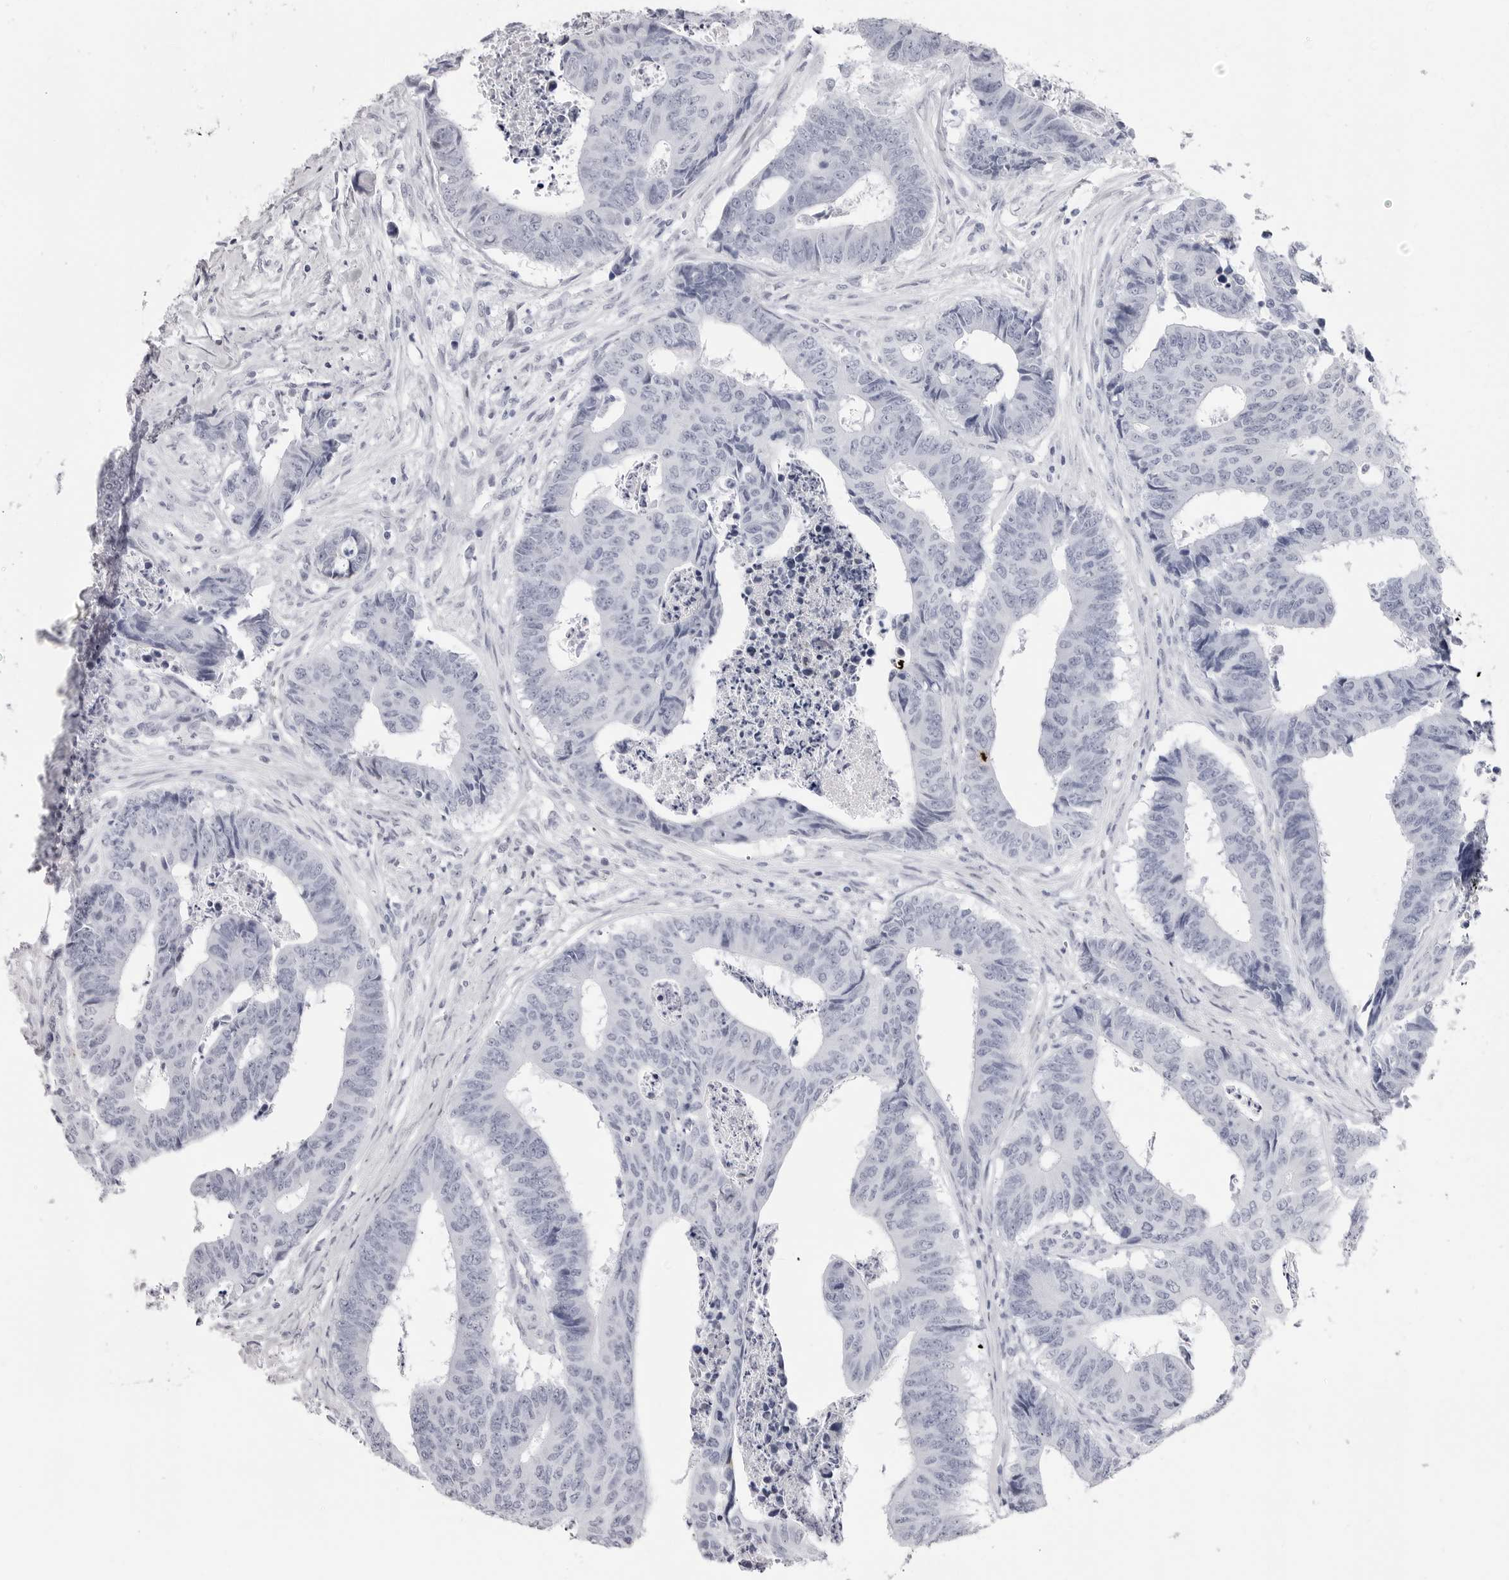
{"staining": {"intensity": "negative", "quantity": "none", "location": "none"}, "tissue": "colorectal cancer", "cell_type": "Tumor cells", "image_type": "cancer", "snomed": [{"axis": "morphology", "description": "Adenocarcinoma, NOS"}, {"axis": "topography", "description": "Rectum"}], "caption": "DAB (3,3'-diaminobenzidine) immunohistochemical staining of colorectal adenocarcinoma exhibits no significant positivity in tumor cells.", "gene": "TSSK1B", "patient": {"sex": "male", "age": 84}}